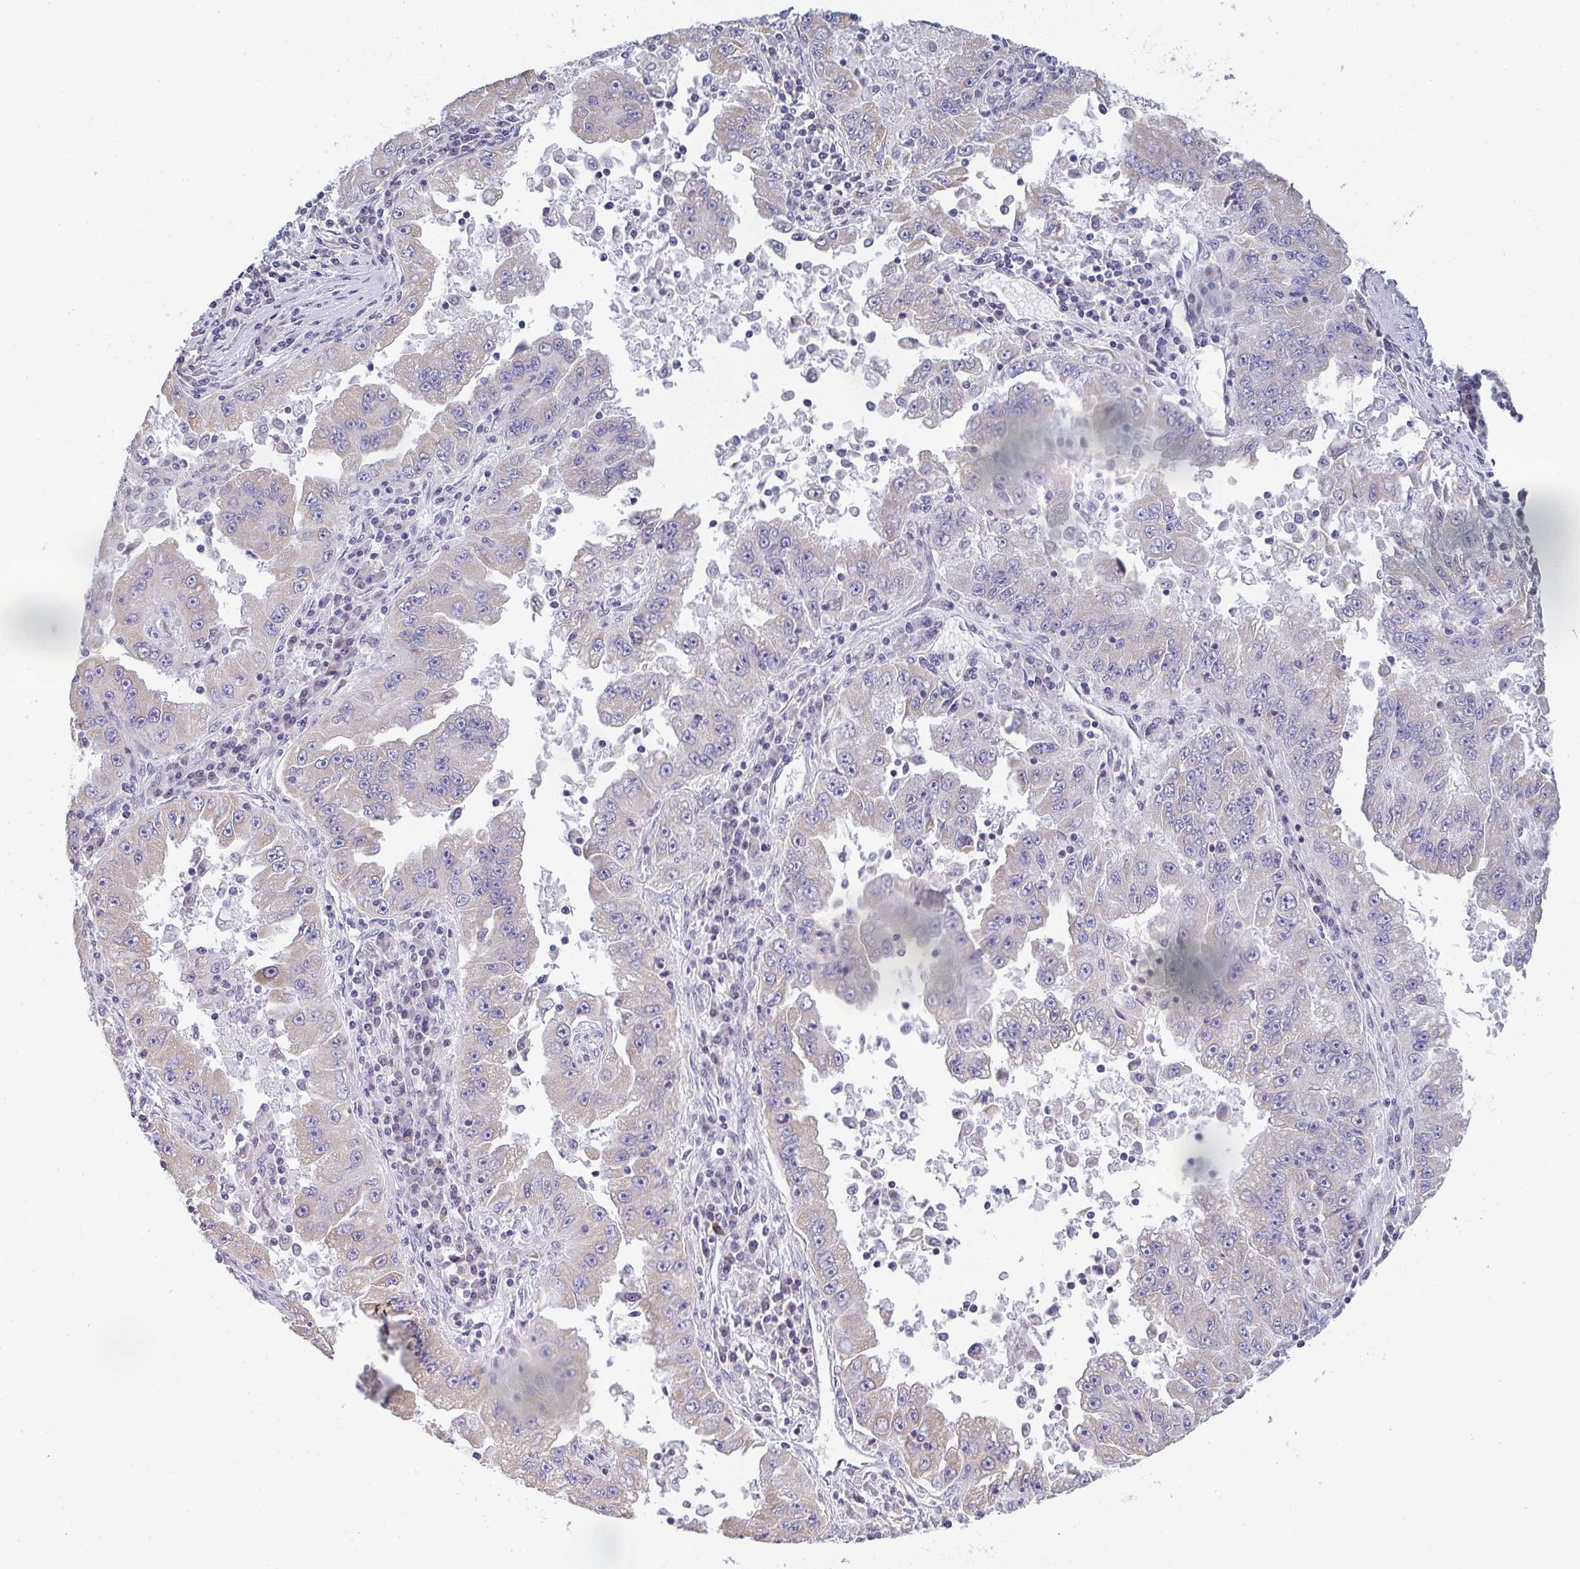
{"staining": {"intensity": "weak", "quantity": ">75%", "location": "cytoplasmic/membranous"}, "tissue": "lung cancer", "cell_type": "Tumor cells", "image_type": "cancer", "snomed": [{"axis": "morphology", "description": "Adenocarcinoma, NOS"}, {"axis": "morphology", "description": "Adenocarcinoma primary or metastatic"}, {"axis": "topography", "description": "Lung"}], "caption": "This micrograph demonstrates immunohistochemistry staining of lung cancer, with low weak cytoplasmic/membranous staining in about >75% of tumor cells.", "gene": "CACNA1S", "patient": {"sex": "male", "age": 74}}